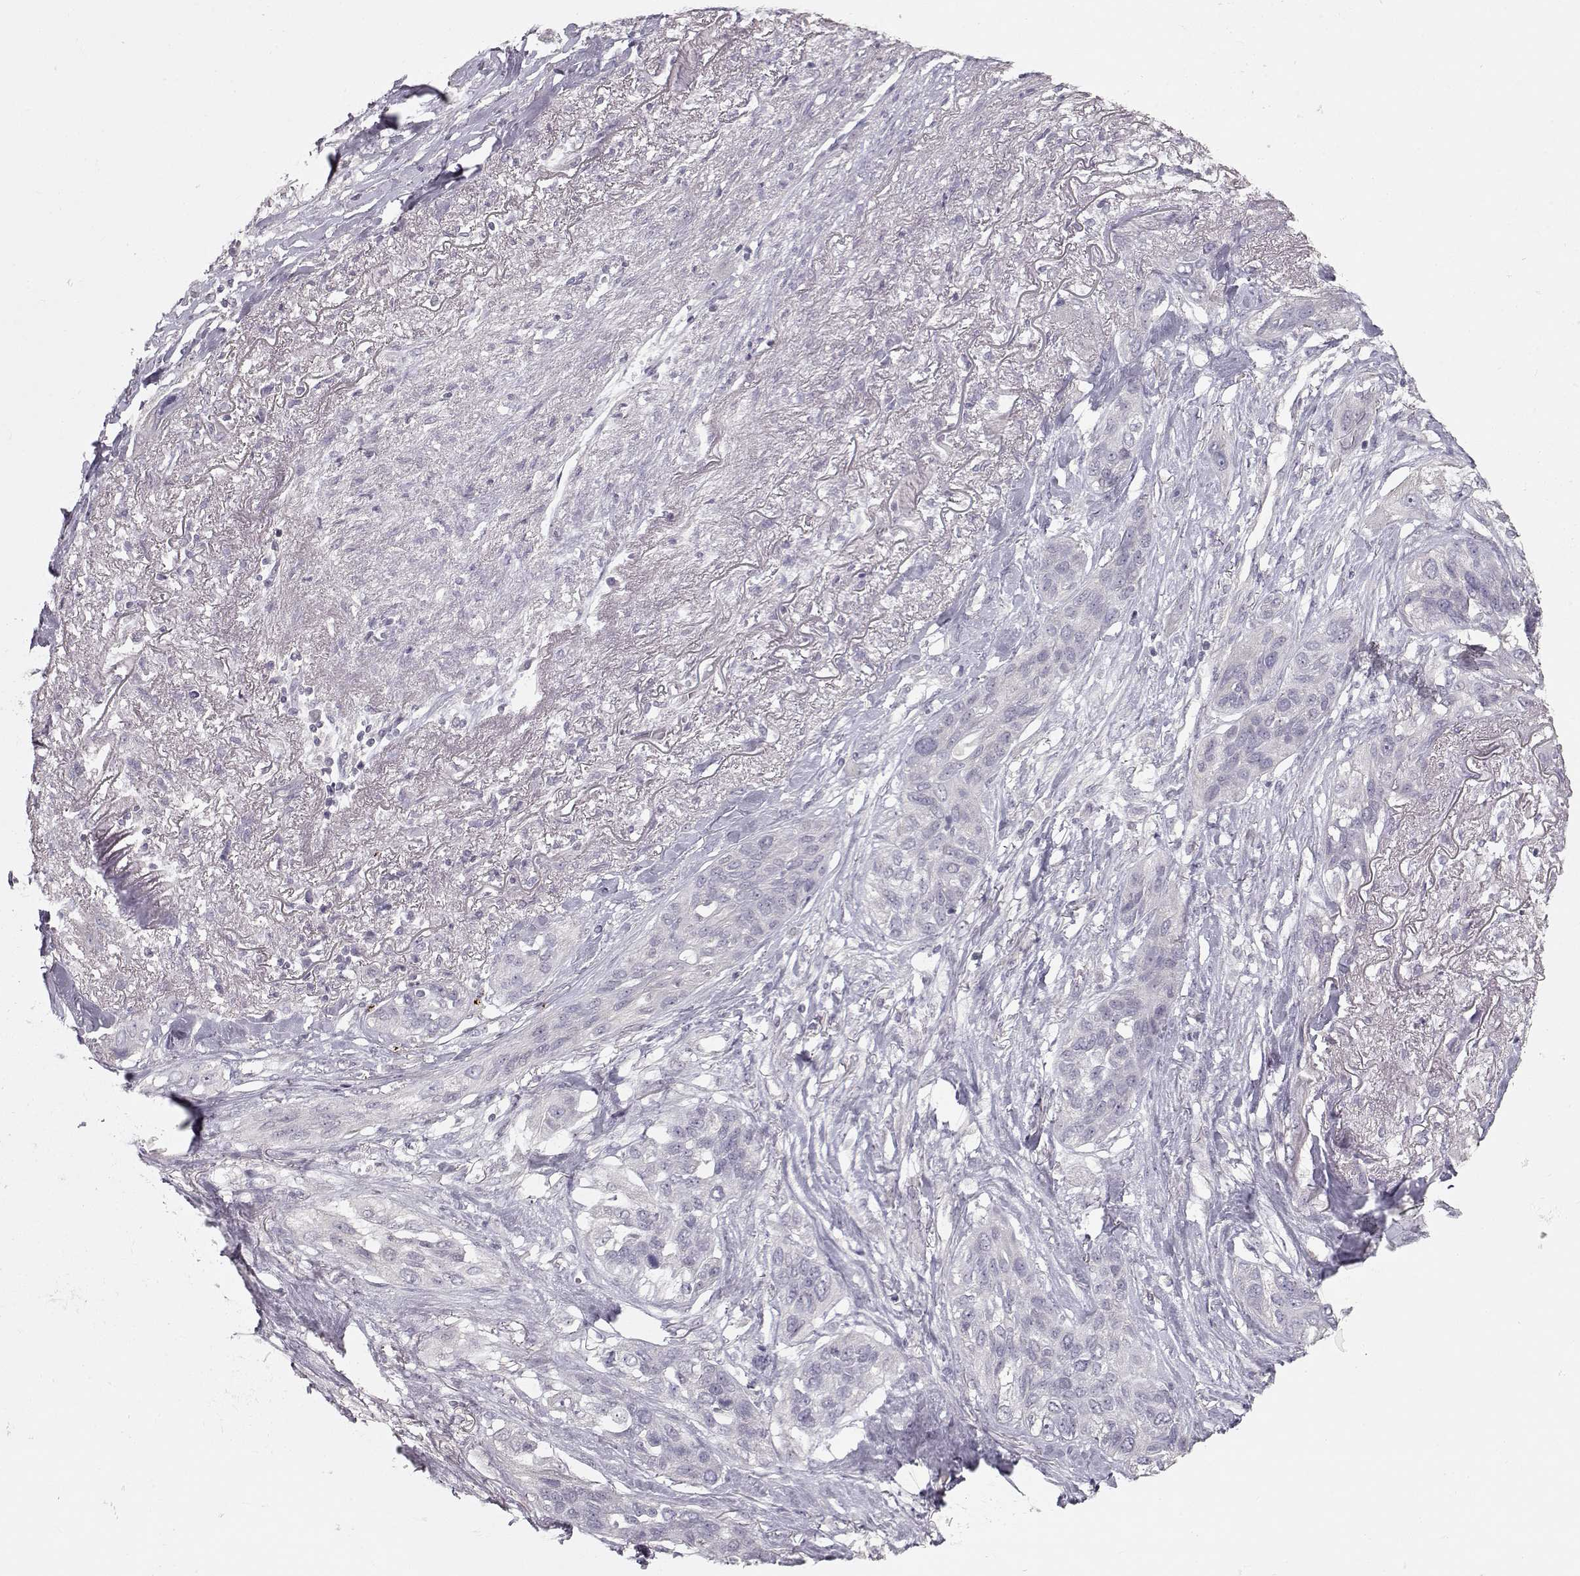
{"staining": {"intensity": "negative", "quantity": "none", "location": "none"}, "tissue": "lung cancer", "cell_type": "Tumor cells", "image_type": "cancer", "snomed": [{"axis": "morphology", "description": "Squamous cell carcinoma, NOS"}, {"axis": "topography", "description": "Lung"}], "caption": "There is no significant expression in tumor cells of lung squamous cell carcinoma.", "gene": "ARHGAP8", "patient": {"sex": "female", "age": 70}}